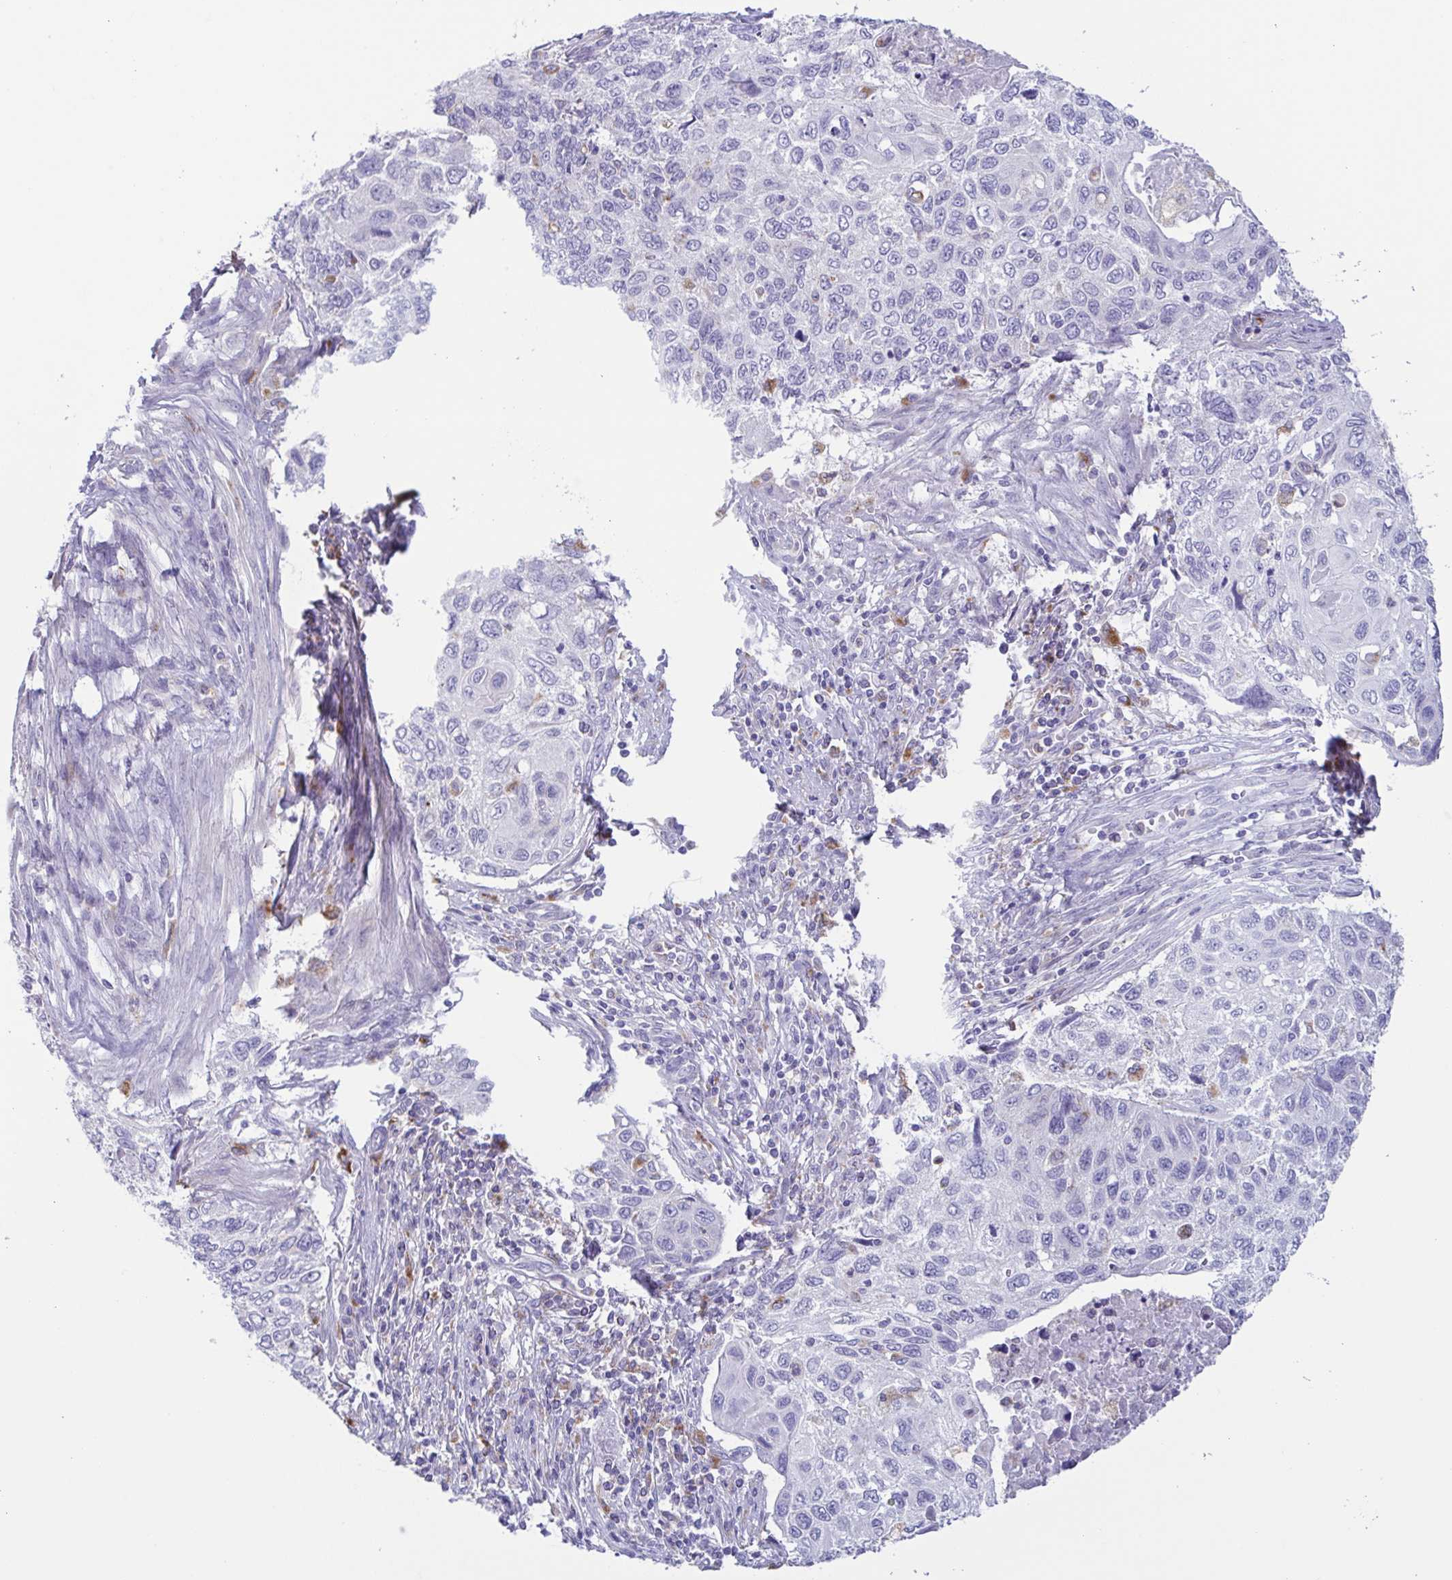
{"staining": {"intensity": "negative", "quantity": "none", "location": "none"}, "tissue": "cervical cancer", "cell_type": "Tumor cells", "image_type": "cancer", "snomed": [{"axis": "morphology", "description": "Squamous cell carcinoma, NOS"}, {"axis": "topography", "description": "Cervix"}], "caption": "Tumor cells show no significant protein positivity in cervical cancer (squamous cell carcinoma).", "gene": "ATP6V1G2", "patient": {"sex": "female", "age": 70}}